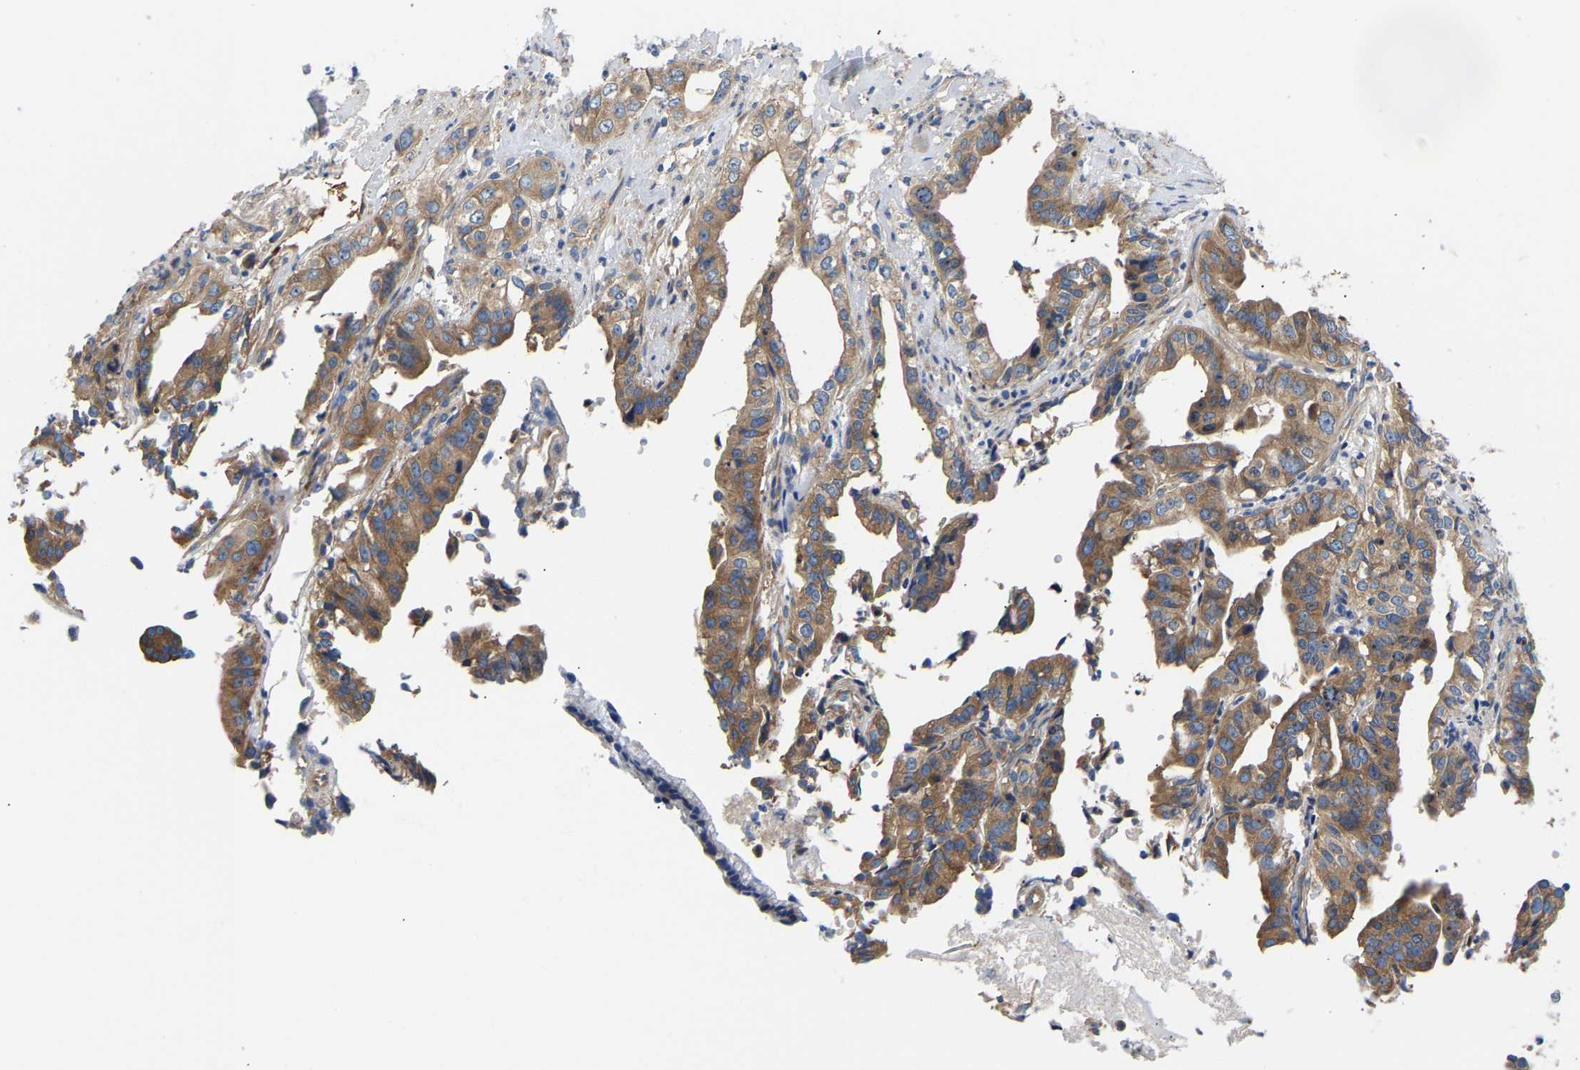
{"staining": {"intensity": "moderate", "quantity": ">75%", "location": "cytoplasmic/membranous"}, "tissue": "liver cancer", "cell_type": "Tumor cells", "image_type": "cancer", "snomed": [{"axis": "morphology", "description": "Cholangiocarcinoma"}, {"axis": "topography", "description": "Liver"}], "caption": "Brown immunohistochemical staining in human liver cancer (cholangiocarcinoma) reveals moderate cytoplasmic/membranous expression in approximately >75% of tumor cells.", "gene": "AIMP2", "patient": {"sex": "female", "age": 61}}